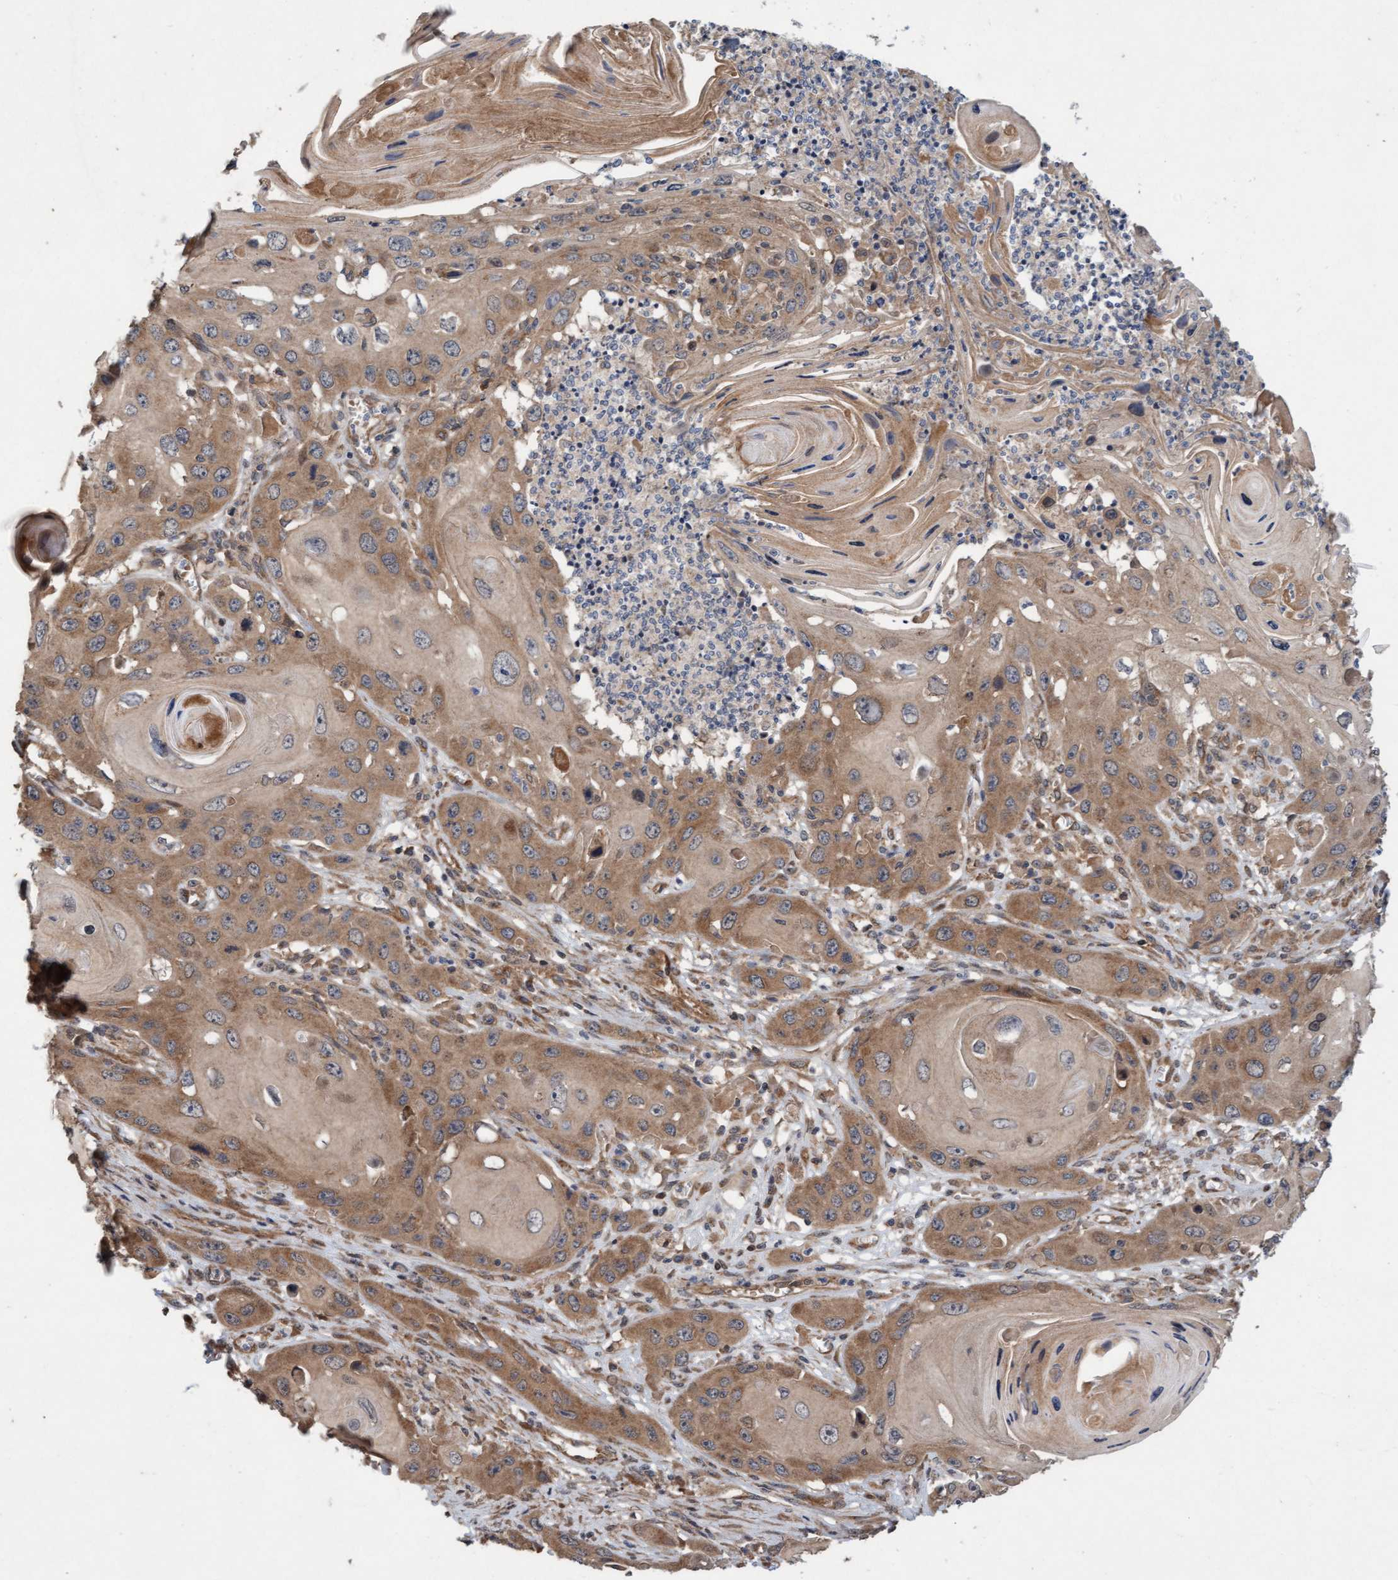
{"staining": {"intensity": "moderate", "quantity": ">75%", "location": "cytoplasmic/membranous"}, "tissue": "skin cancer", "cell_type": "Tumor cells", "image_type": "cancer", "snomed": [{"axis": "morphology", "description": "Squamous cell carcinoma, NOS"}, {"axis": "topography", "description": "Skin"}], "caption": "Protein expression analysis of human skin cancer reveals moderate cytoplasmic/membranous positivity in about >75% of tumor cells.", "gene": "MLXIP", "patient": {"sex": "male", "age": 55}}